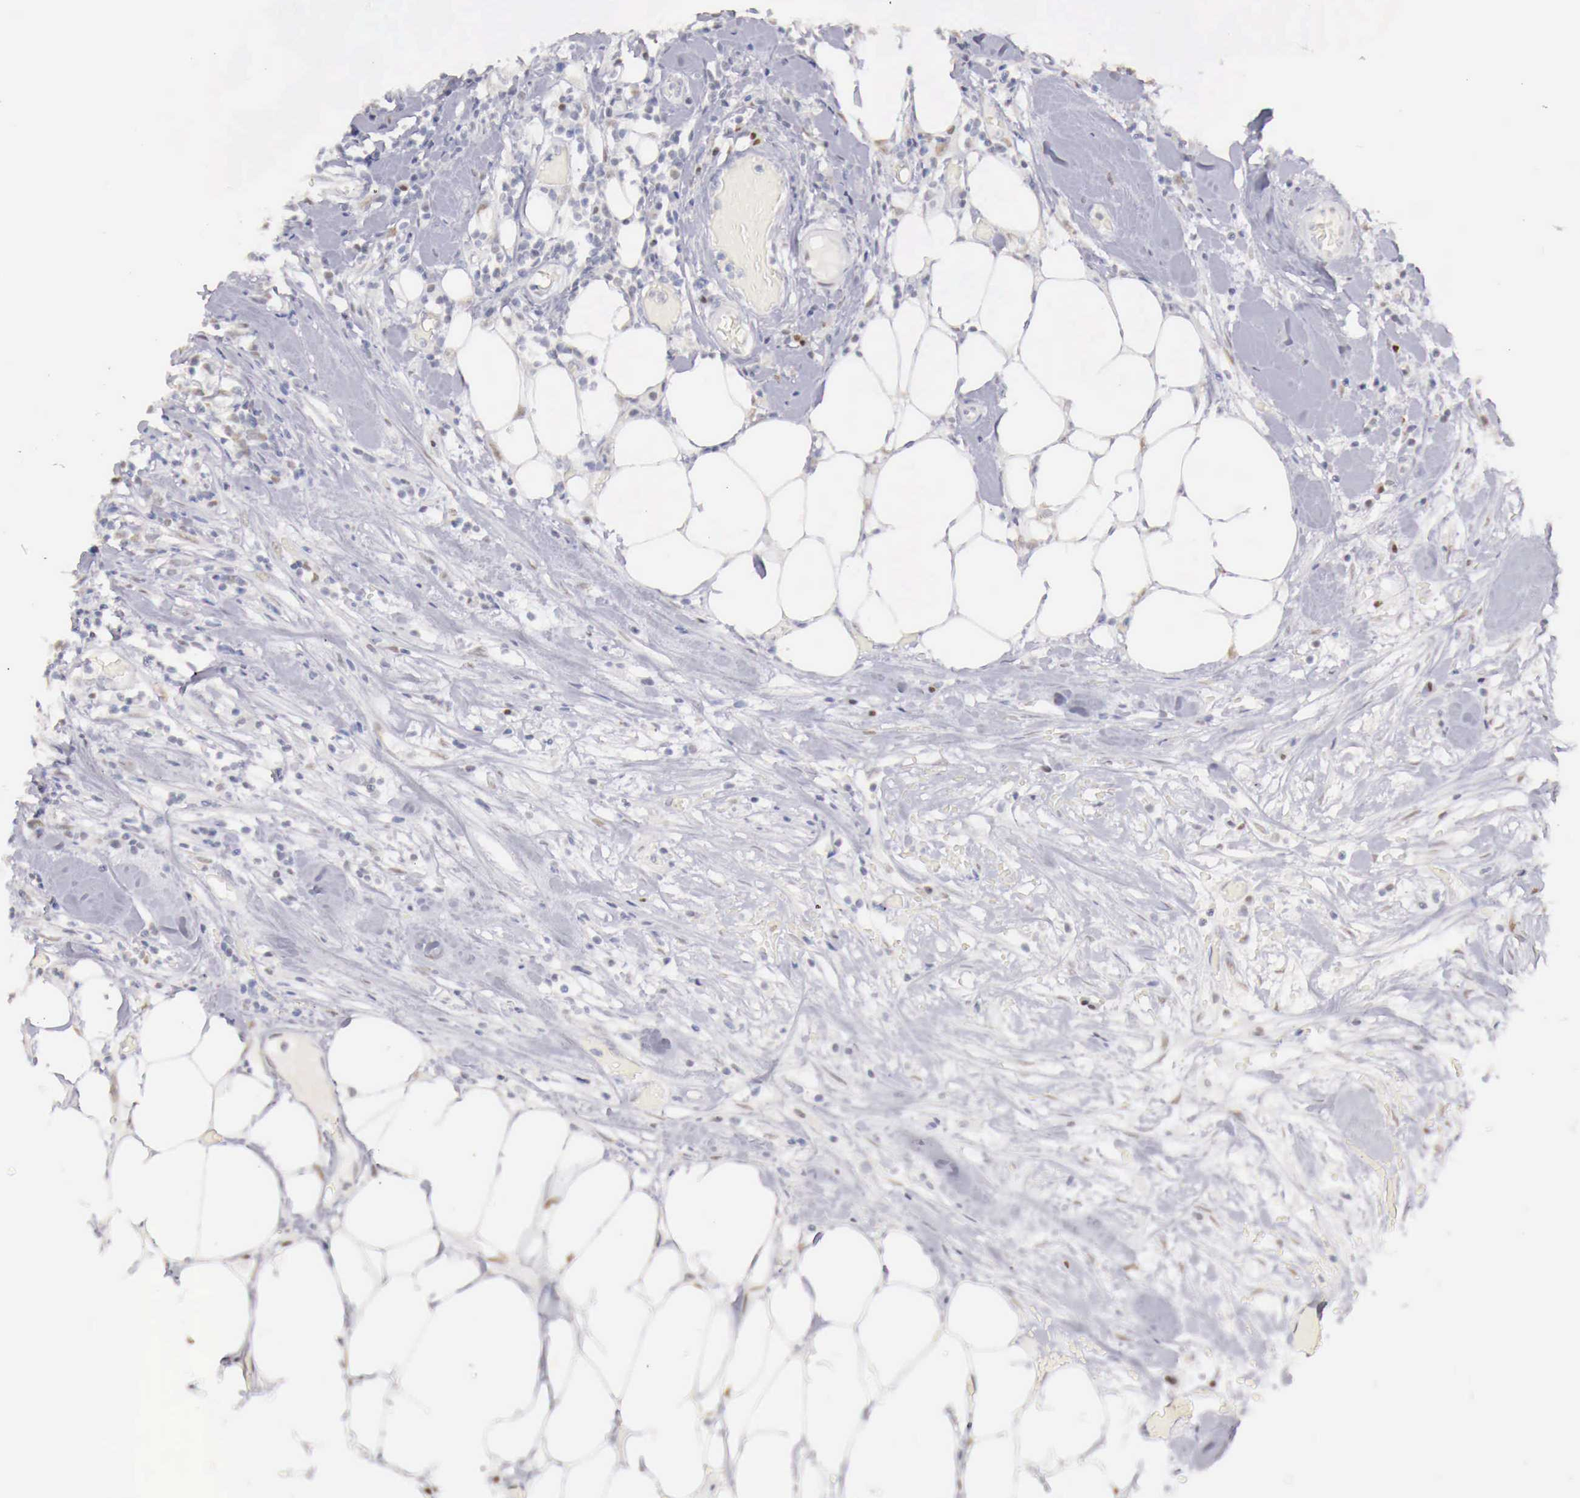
{"staining": {"intensity": "negative", "quantity": "none", "location": "none"}, "tissue": "lymphoma", "cell_type": "Tumor cells", "image_type": "cancer", "snomed": [{"axis": "morphology", "description": "Malignant lymphoma, non-Hodgkin's type, High grade"}, {"axis": "topography", "description": "Colon"}], "caption": "This is an immunohistochemistry (IHC) image of human high-grade malignant lymphoma, non-Hodgkin's type. There is no staining in tumor cells.", "gene": "UBA1", "patient": {"sex": "male", "age": 82}}